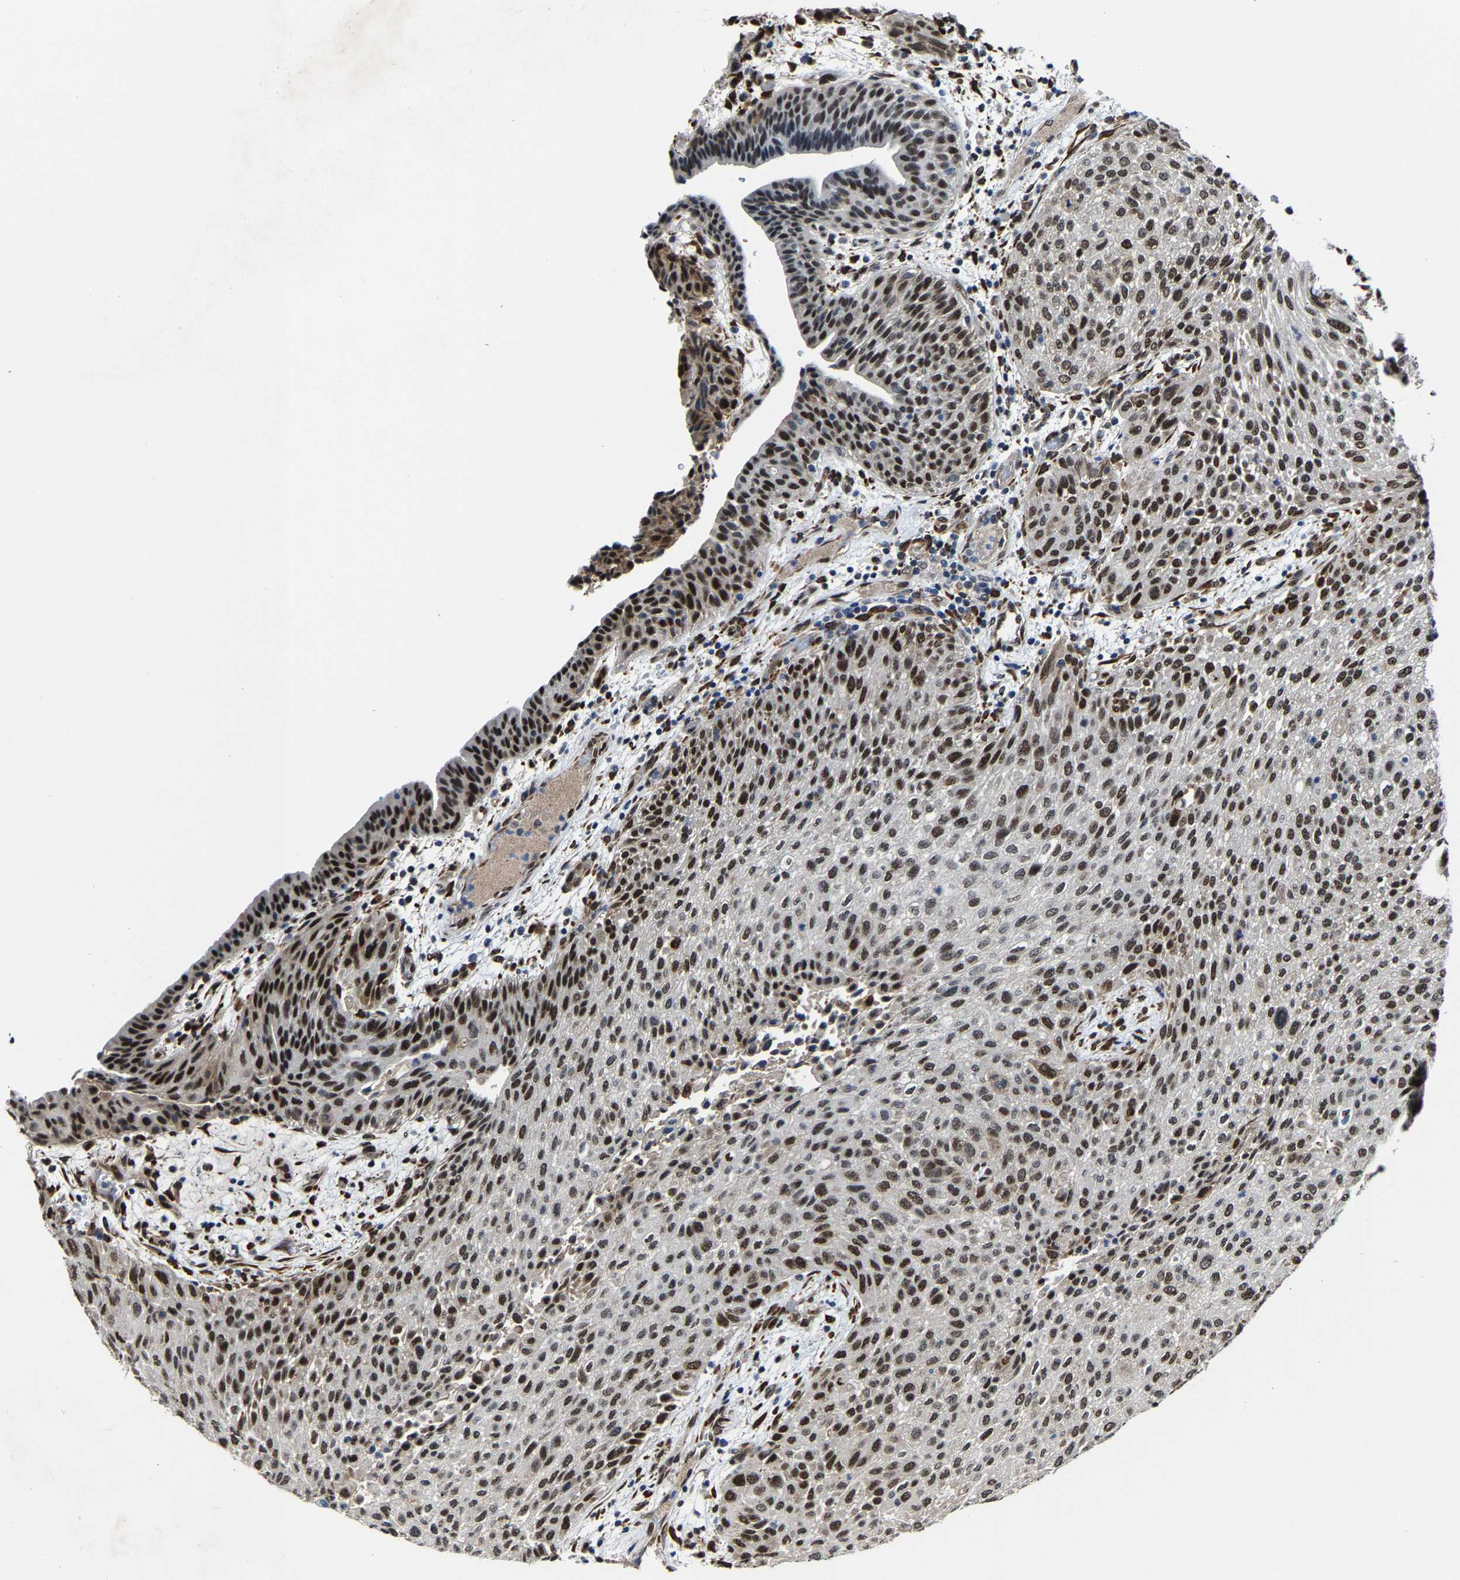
{"staining": {"intensity": "strong", "quantity": ">75%", "location": "nuclear"}, "tissue": "urothelial cancer", "cell_type": "Tumor cells", "image_type": "cancer", "snomed": [{"axis": "morphology", "description": "Urothelial carcinoma, Low grade"}, {"axis": "morphology", "description": "Urothelial carcinoma, High grade"}, {"axis": "topography", "description": "Urinary bladder"}], "caption": "There is high levels of strong nuclear staining in tumor cells of urothelial cancer, as demonstrated by immunohistochemical staining (brown color).", "gene": "METTL1", "patient": {"sex": "male", "age": 35}}